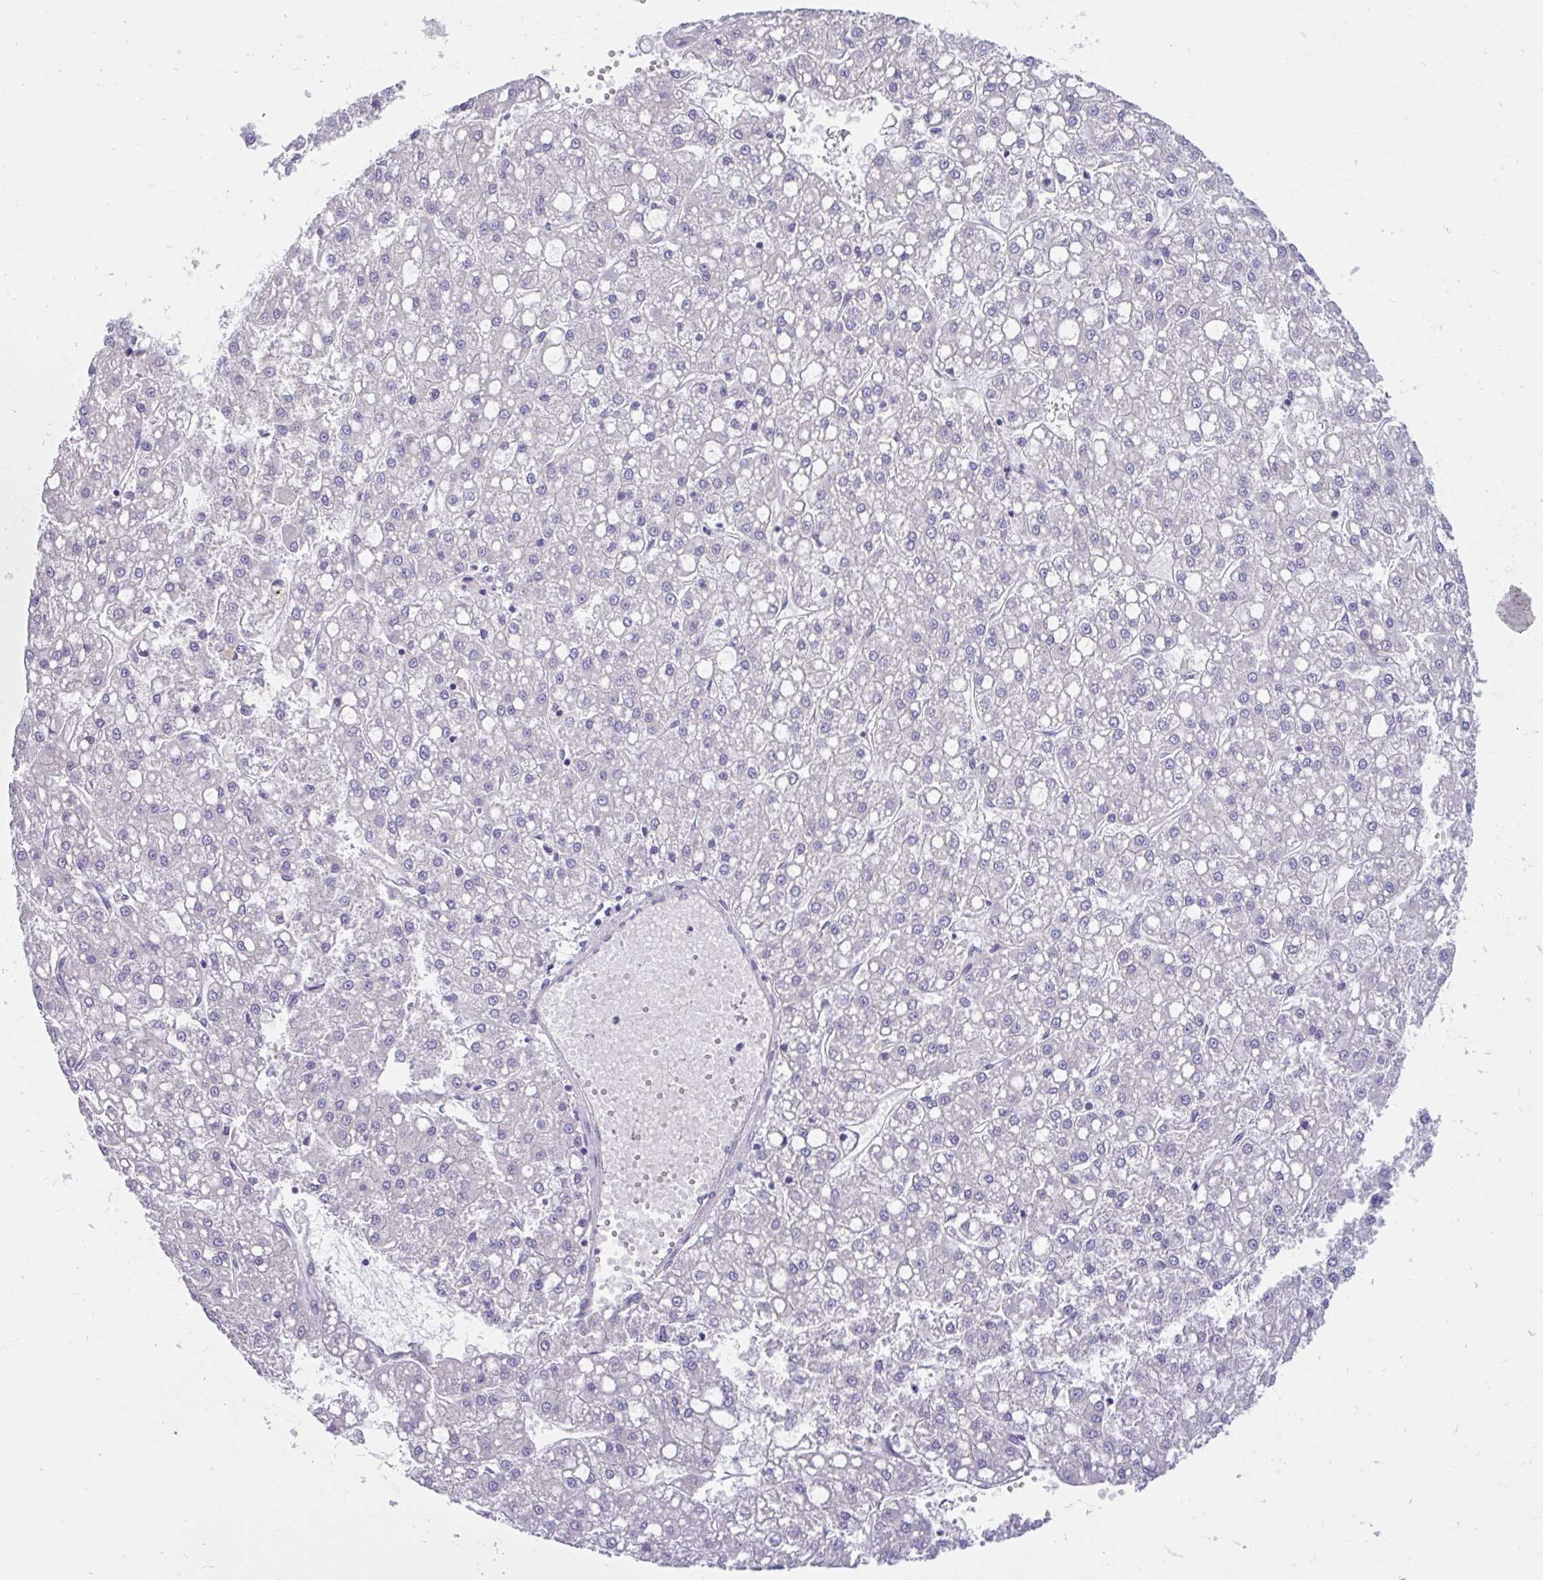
{"staining": {"intensity": "negative", "quantity": "none", "location": "none"}, "tissue": "liver cancer", "cell_type": "Tumor cells", "image_type": "cancer", "snomed": [{"axis": "morphology", "description": "Carcinoma, Hepatocellular, NOS"}, {"axis": "topography", "description": "Liver"}], "caption": "This is an immunohistochemistry (IHC) image of human hepatocellular carcinoma (liver). There is no positivity in tumor cells.", "gene": "LRRC26", "patient": {"sex": "male", "age": 67}}